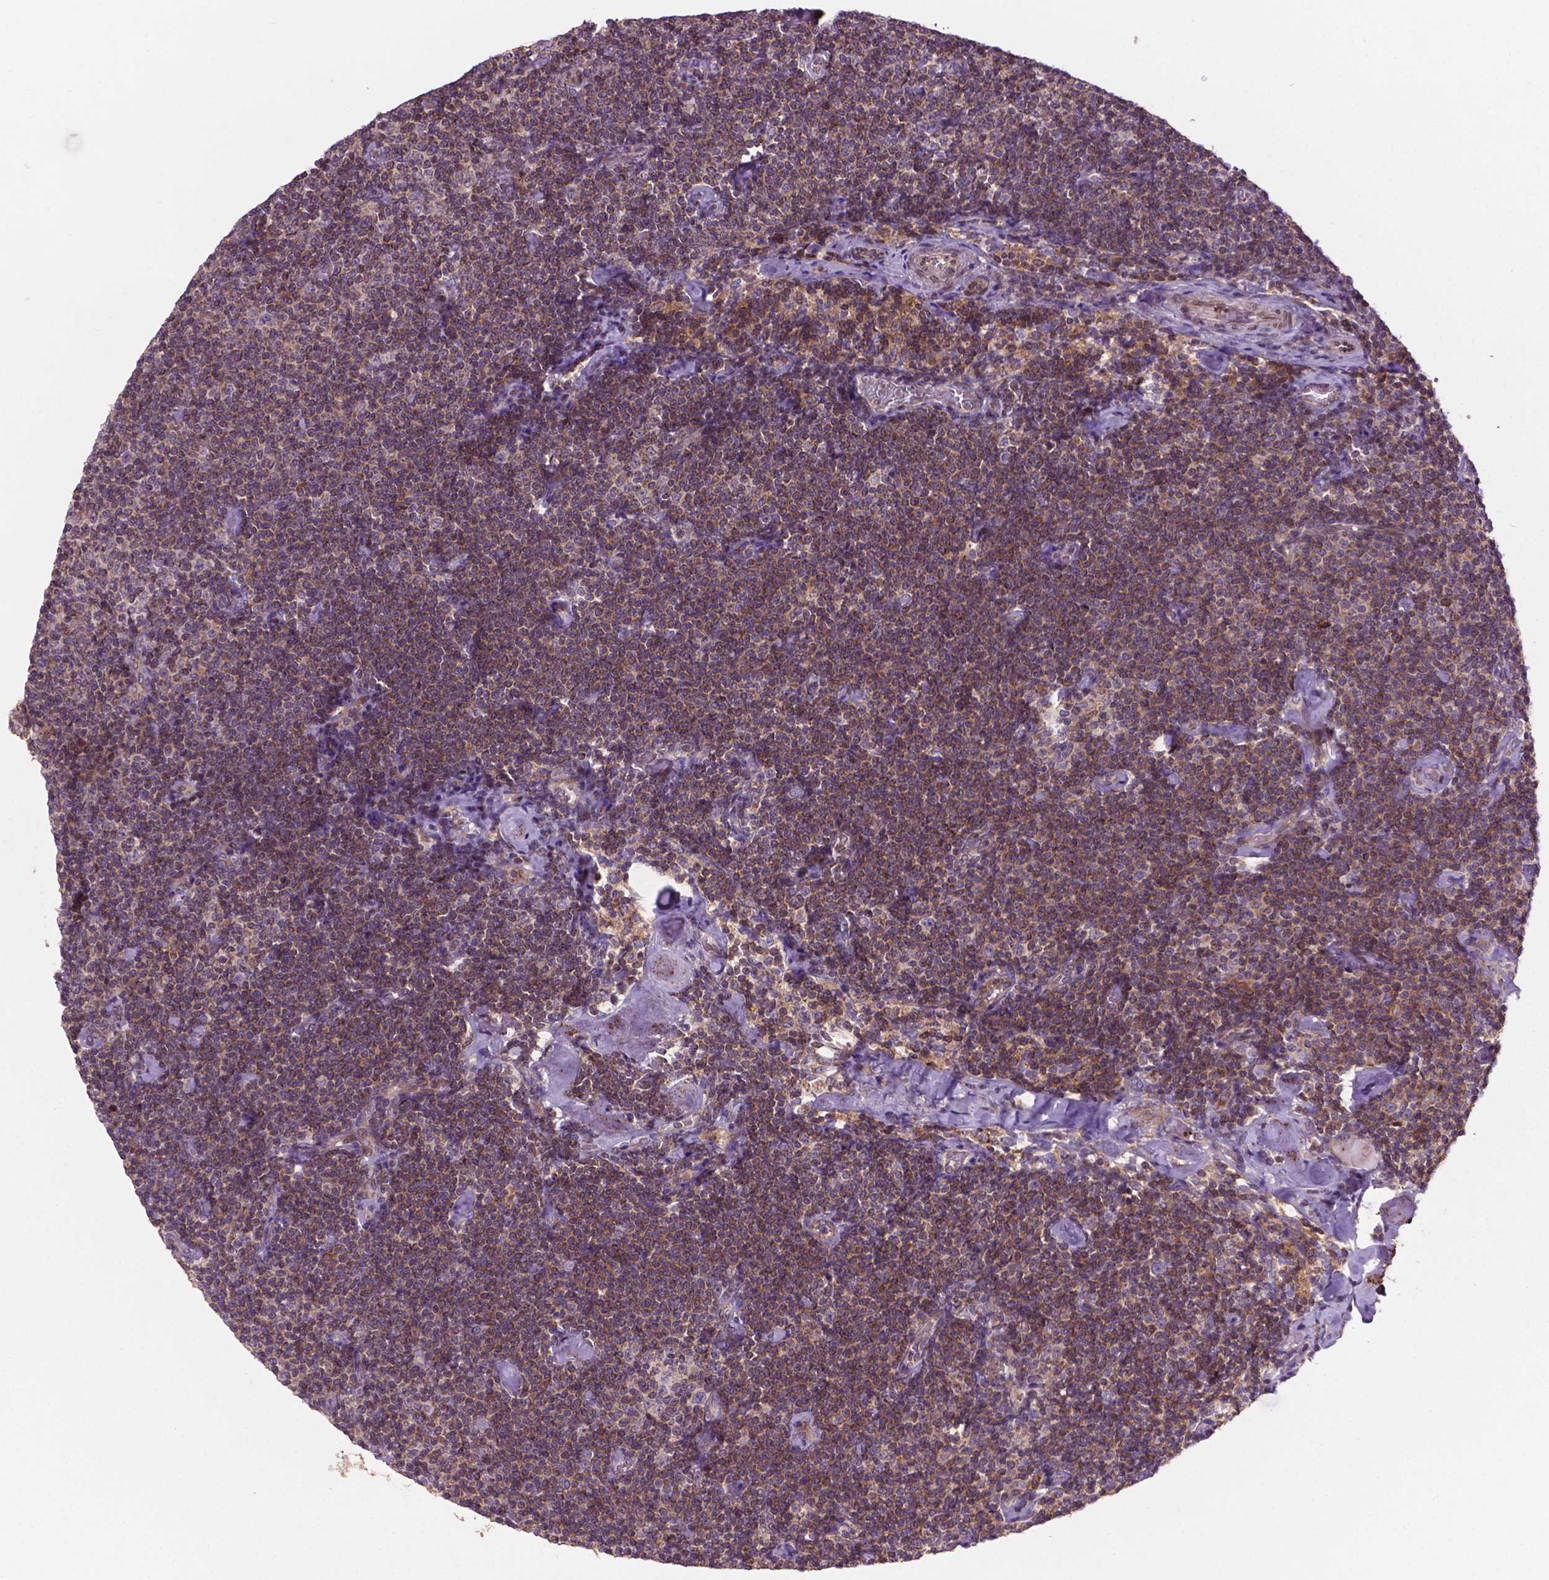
{"staining": {"intensity": "weak", "quantity": ">75%", "location": "cytoplasmic/membranous"}, "tissue": "lymphoma", "cell_type": "Tumor cells", "image_type": "cancer", "snomed": [{"axis": "morphology", "description": "Malignant lymphoma, non-Hodgkin's type, Low grade"}, {"axis": "topography", "description": "Lymph node"}], "caption": "DAB (3,3'-diaminobenzidine) immunohistochemical staining of lymphoma reveals weak cytoplasmic/membranous protein positivity in about >75% of tumor cells.", "gene": "SPNS2", "patient": {"sex": "male", "age": 81}}